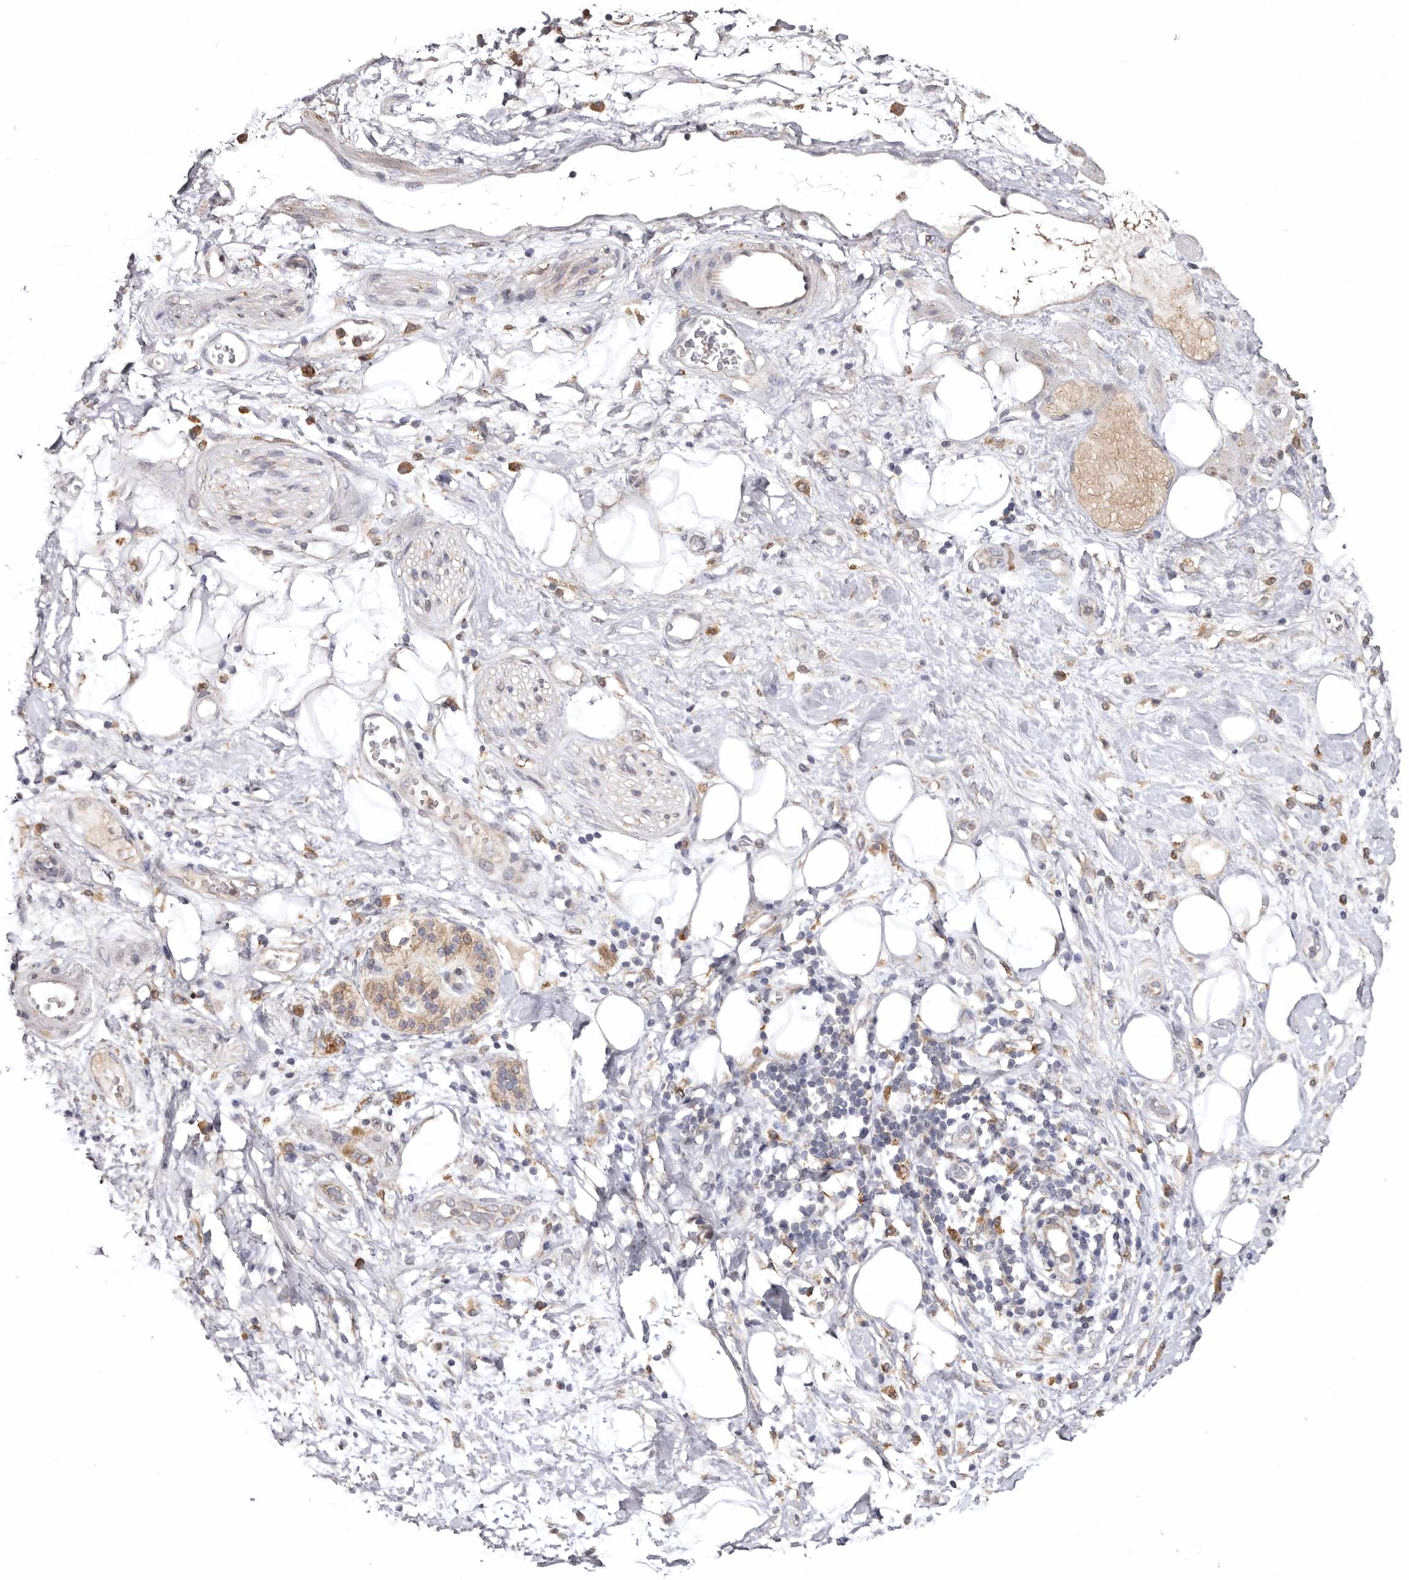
{"staining": {"intensity": "negative", "quantity": "none", "location": "none"}, "tissue": "adipose tissue", "cell_type": "Adipocytes", "image_type": "normal", "snomed": [{"axis": "morphology", "description": "Normal tissue, NOS"}, {"axis": "morphology", "description": "Adenocarcinoma, NOS"}, {"axis": "topography", "description": "Duodenum"}, {"axis": "topography", "description": "Peripheral nerve tissue"}], "caption": "An immunohistochemistry (IHC) image of normal adipose tissue is shown. There is no staining in adipocytes of adipose tissue.", "gene": "INKA2", "patient": {"sex": "female", "age": 60}}